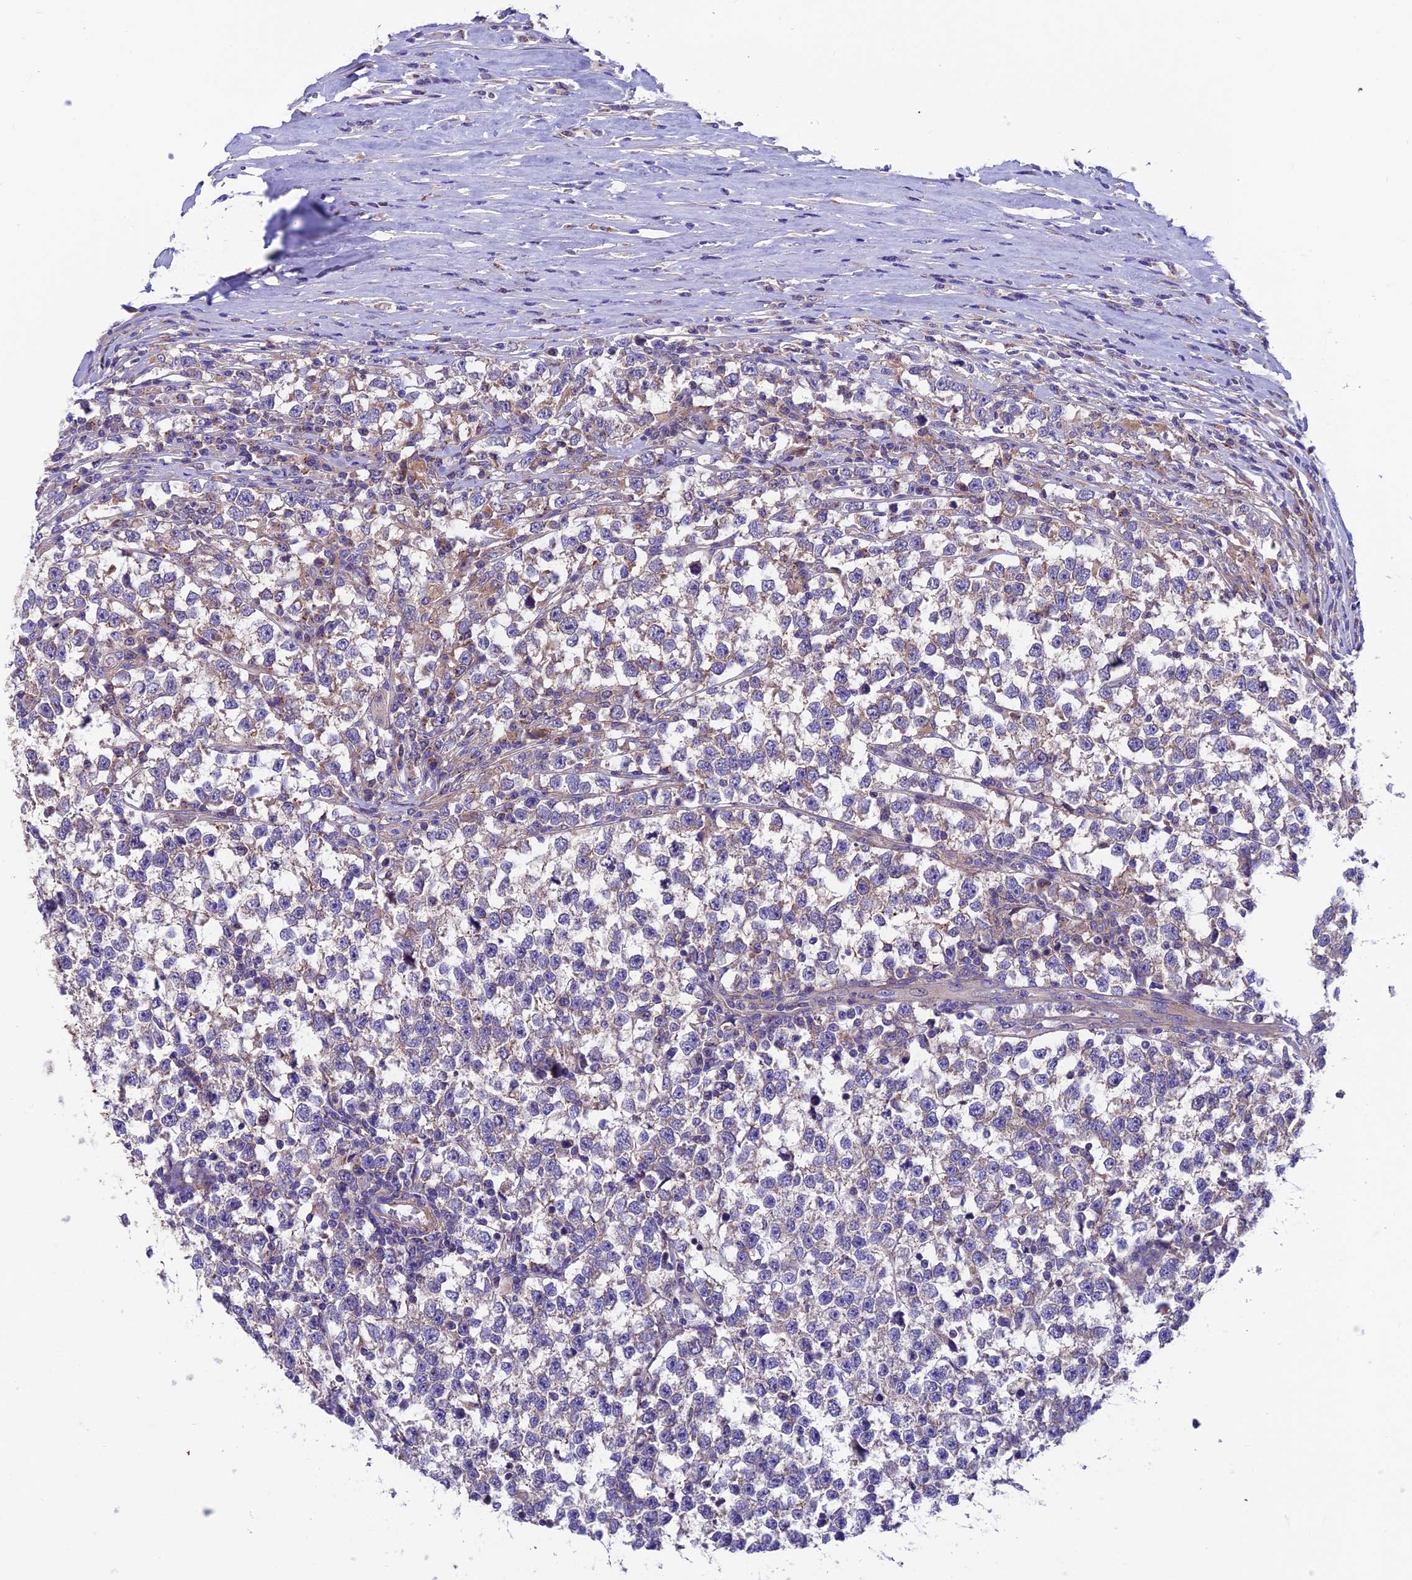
{"staining": {"intensity": "weak", "quantity": "<25%", "location": "cytoplasmic/membranous"}, "tissue": "testis cancer", "cell_type": "Tumor cells", "image_type": "cancer", "snomed": [{"axis": "morphology", "description": "Normal tissue, NOS"}, {"axis": "morphology", "description": "Seminoma, NOS"}, {"axis": "topography", "description": "Testis"}], "caption": "Immunohistochemical staining of testis cancer (seminoma) demonstrates no significant staining in tumor cells.", "gene": "VPS16", "patient": {"sex": "male", "age": 43}}